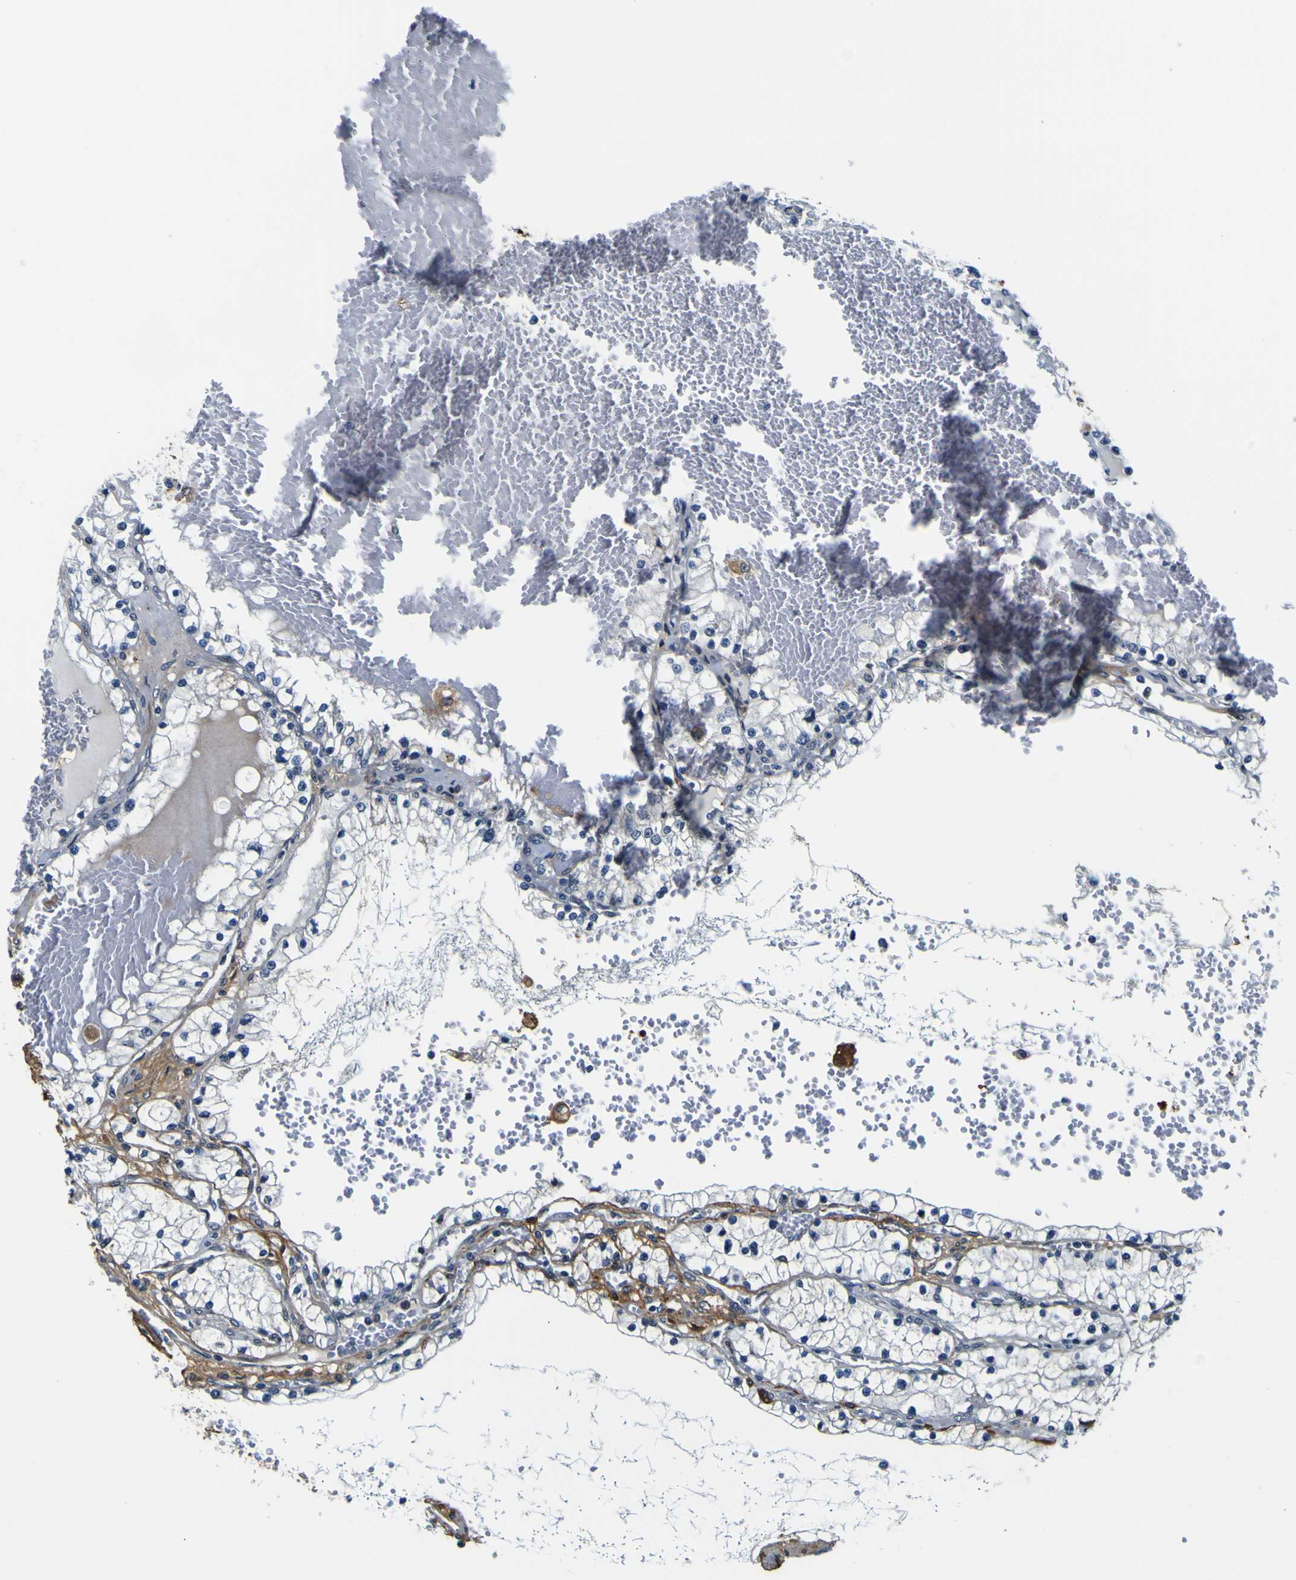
{"staining": {"intensity": "negative", "quantity": "none", "location": "none"}, "tissue": "renal cancer", "cell_type": "Tumor cells", "image_type": "cancer", "snomed": [{"axis": "morphology", "description": "Inflammation, NOS"}, {"axis": "morphology", "description": "Adenocarcinoma, NOS"}, {"axis": "topography", "description": "Kidney"}], "caption": "IHC of renal adenocarcinoma displays no positivity in tumor cells.", "gene": "POSTN", "patient": {"sex": "male", "age": 68}}